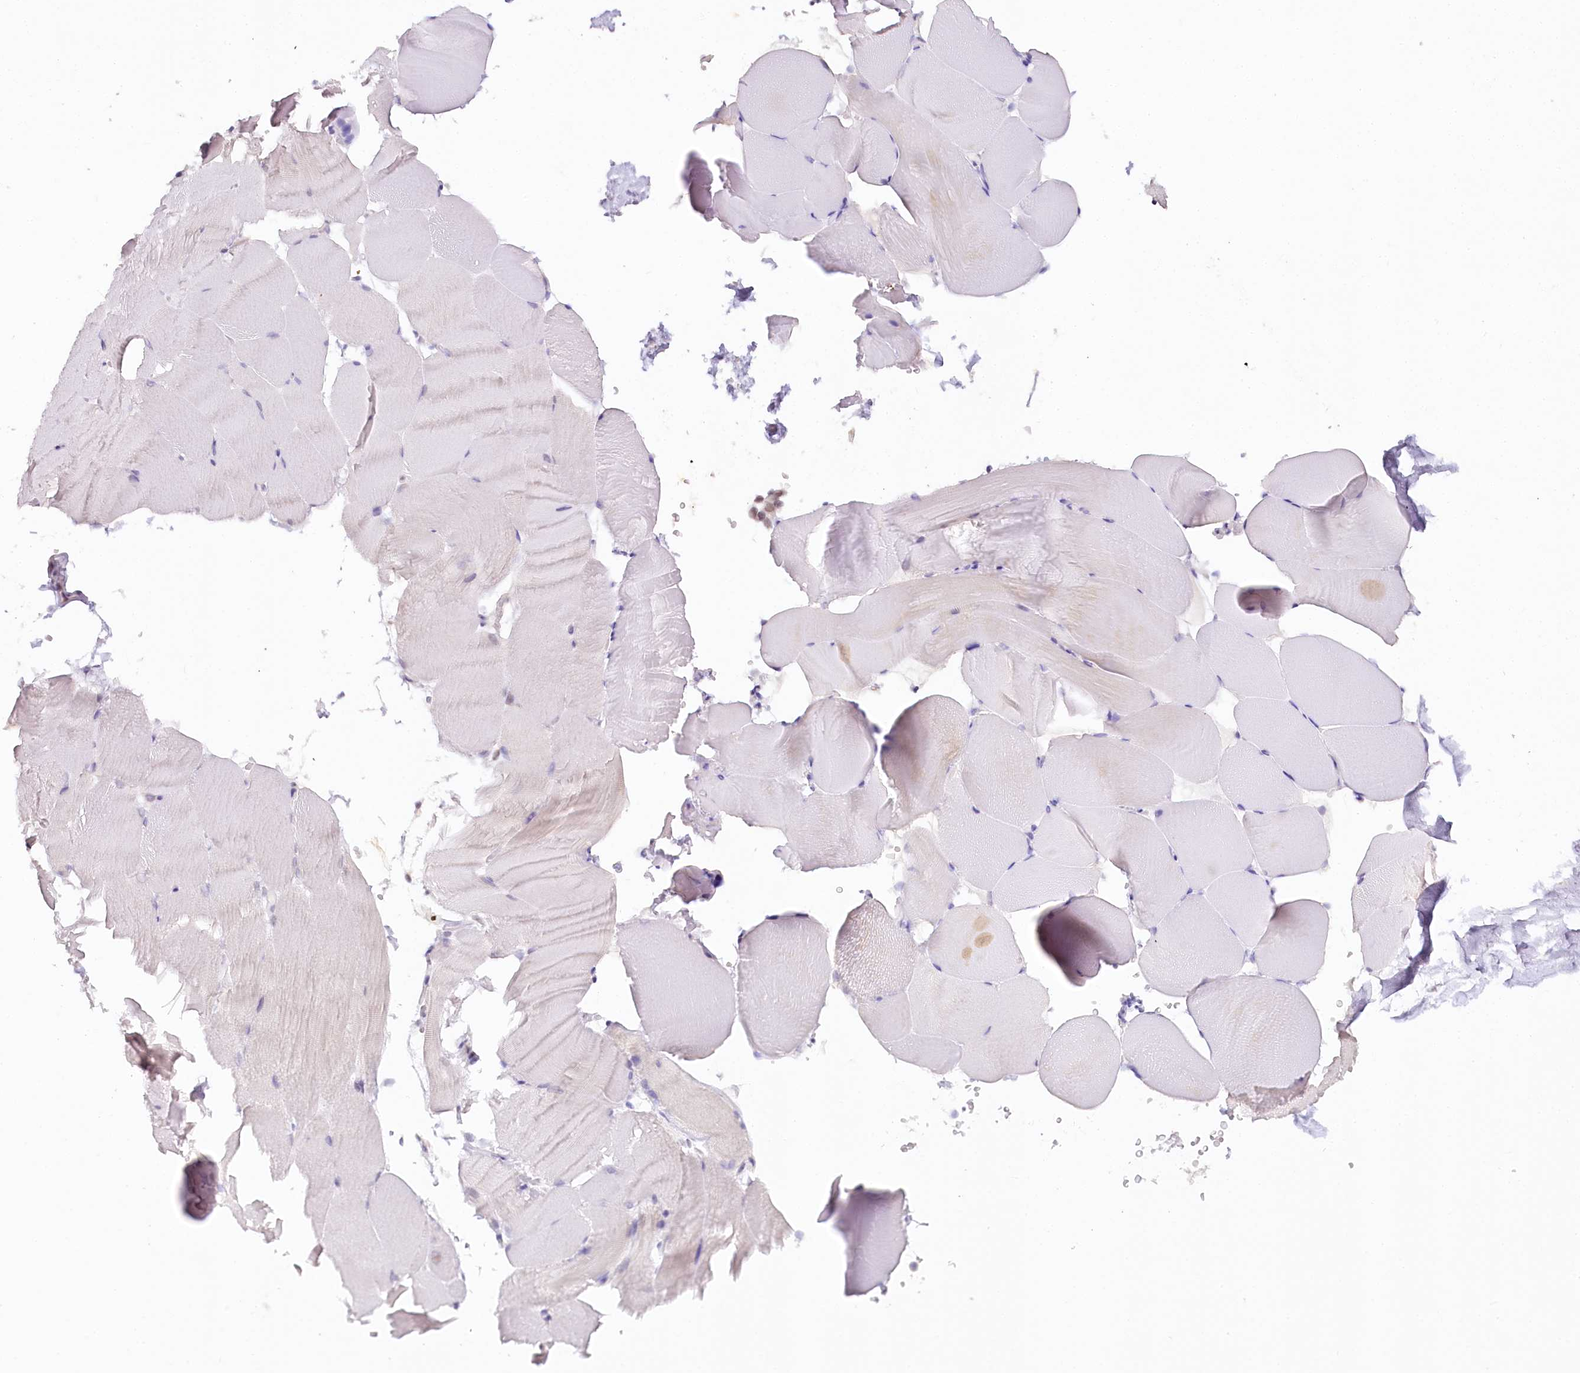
{"staining": {"intensity": "negative", "quantity": "none", "location": "none"}, "tissue": "skeletal muscle", "cell_type": "Myocytes", "image_type": "normal", "snomed": [{"axis": "morphology", "description": "Normal tissue, NOS"}, {"axis": "topography", "description": "Skeletal muscle"}, {"axis": "topography", "description": "Parathyroid gland"}], "caption": "Immunohistochemical staining of normal human skeletal muscle shows no significant staining in myocytes. (DAB (3,3'-diaminobenzidine) immunohistochemistry with hematoxylin counter stain).", "gene": "TP53", "patient": {"sex": "female", "age": 37}}